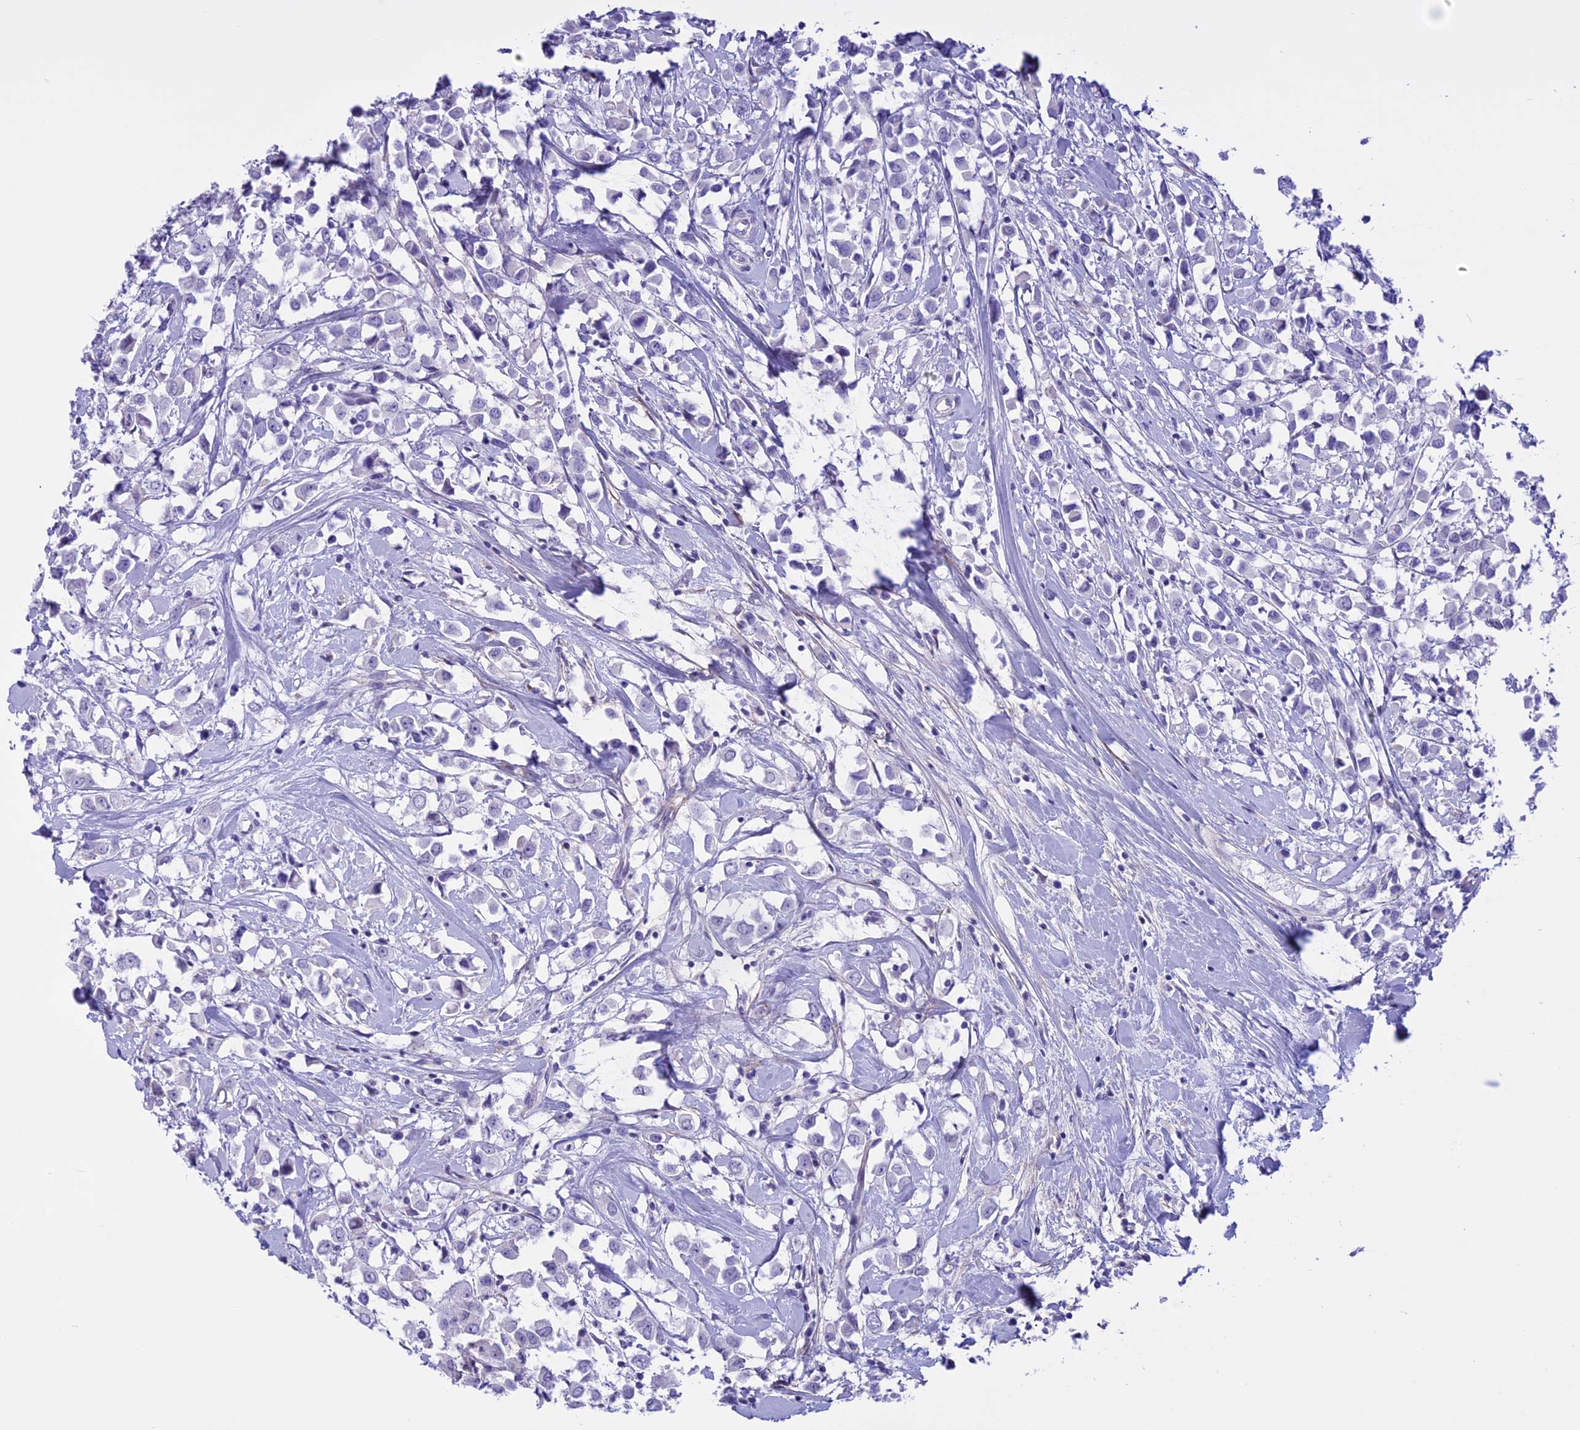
{"staining": {"intensity": "negative", "quantity": "none", "location": "none"}, "tissue": "breast cancer", "cell_type": "Tumor cells", "image_type": "cancer", "snomed": [{"axis": "morphology", "description": "Duct carcinoma"}, {"axis": "topography", "description": "Breast"}], "caption": "Tumor cells are negative for brown protein staining in breast cancer.", "gene": "SPHKAP", "patient": {"sex": "female", "age": 61}}